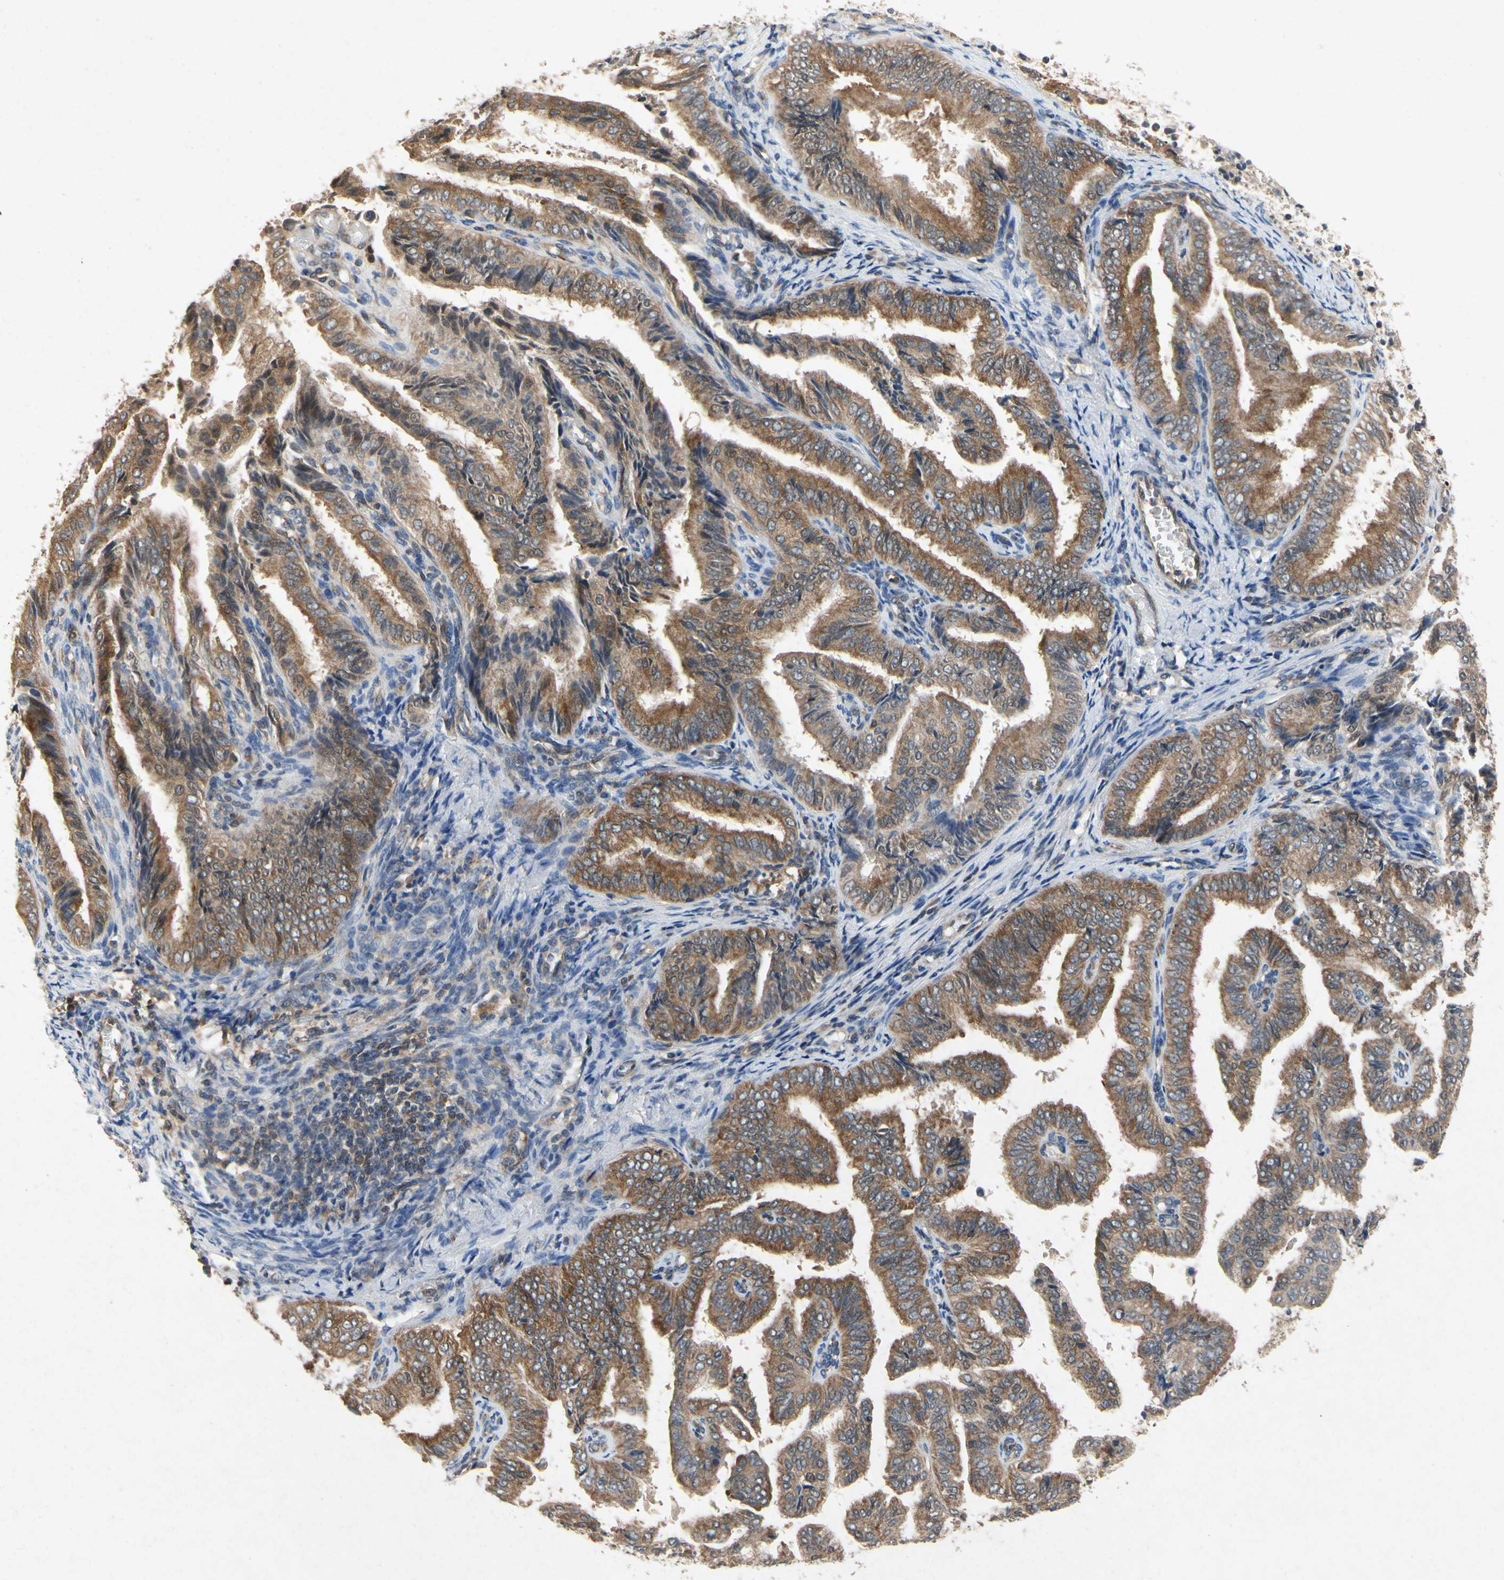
{"staining": {"intensity": "moderate", "quantity": ">75%", "location": "cytoplasmic/membranous"}, "tissue": "endometrial cancer", "cell_type": "Tumor cells", "image_type": "cancer", "snomed": [{"axis": "morphology", "description": "Adenocarcinoma, NOS"}, {"axis": "topography", "description": "Endometrium"}], "caption": "Immunohistochemical staining of endometrial cancer displays moderate cytoplasmic/membranous protein expression in about >75% of tumor cells.", "gene": "RPS6KA1", "patient": {"sex": "female", "age": 58}}